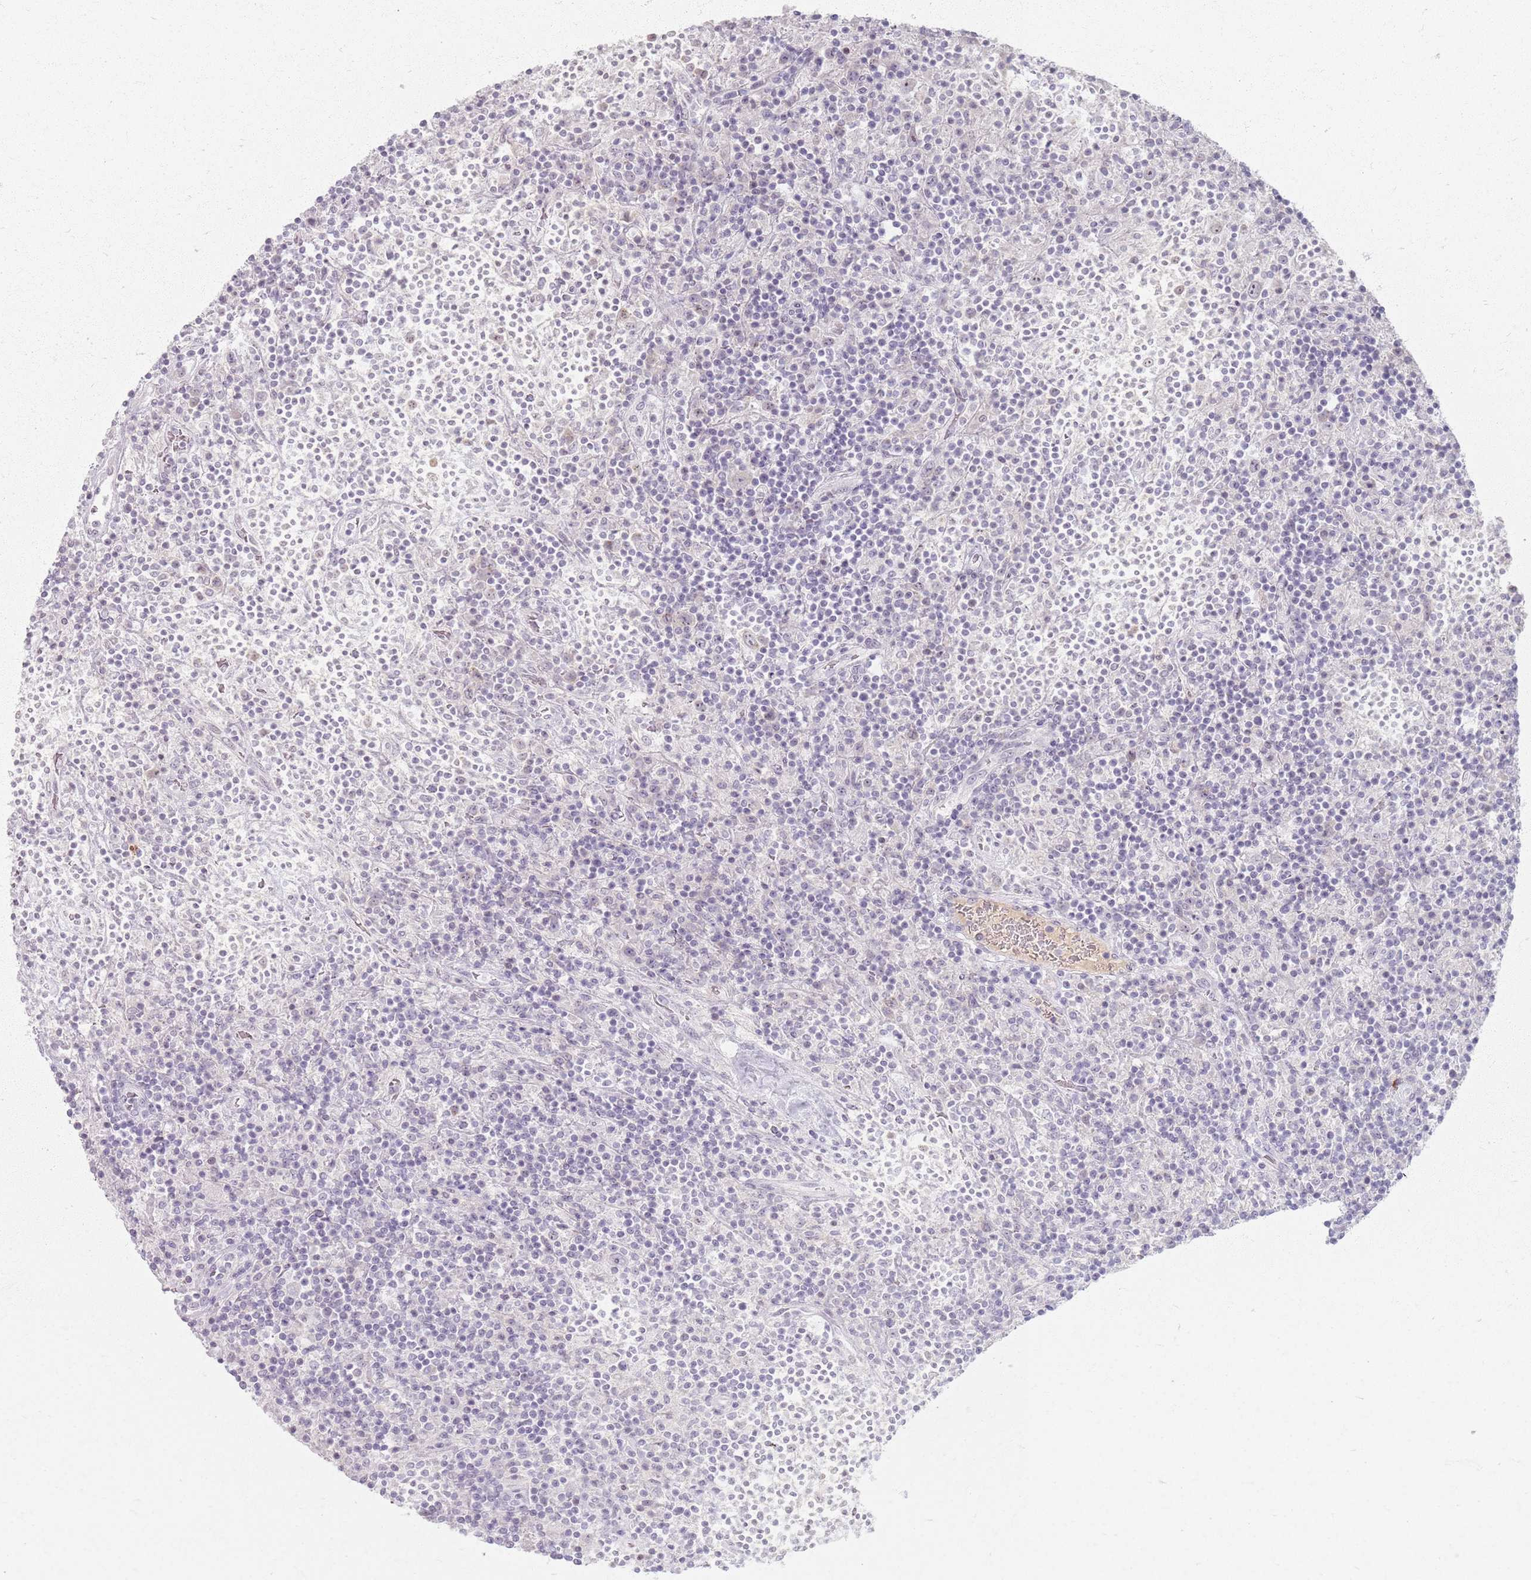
{"staining": {"intensity": "negative", "quantity": "none", "location": "none"}, "tissue": "lymphoma", "cell_type": "Tumor cells", "image_type": "cancer", "snomed": [{"axis": "morphology", "description": "Hodgkin's disease, NOS"}, {"axis": "topography", "description": "Lymph node"}], "caption": "This is a image of IHC staining of lymphoma, which shows no staining in tumor cells. Brightfield microscopy of IHC stained with DAB (3,3'-diaminobenzidine) (brown) and hematoxylin (blue), captured at high magnification.", "gene": "CRIPT", "patient": {"sex": "male", "age": 70}}